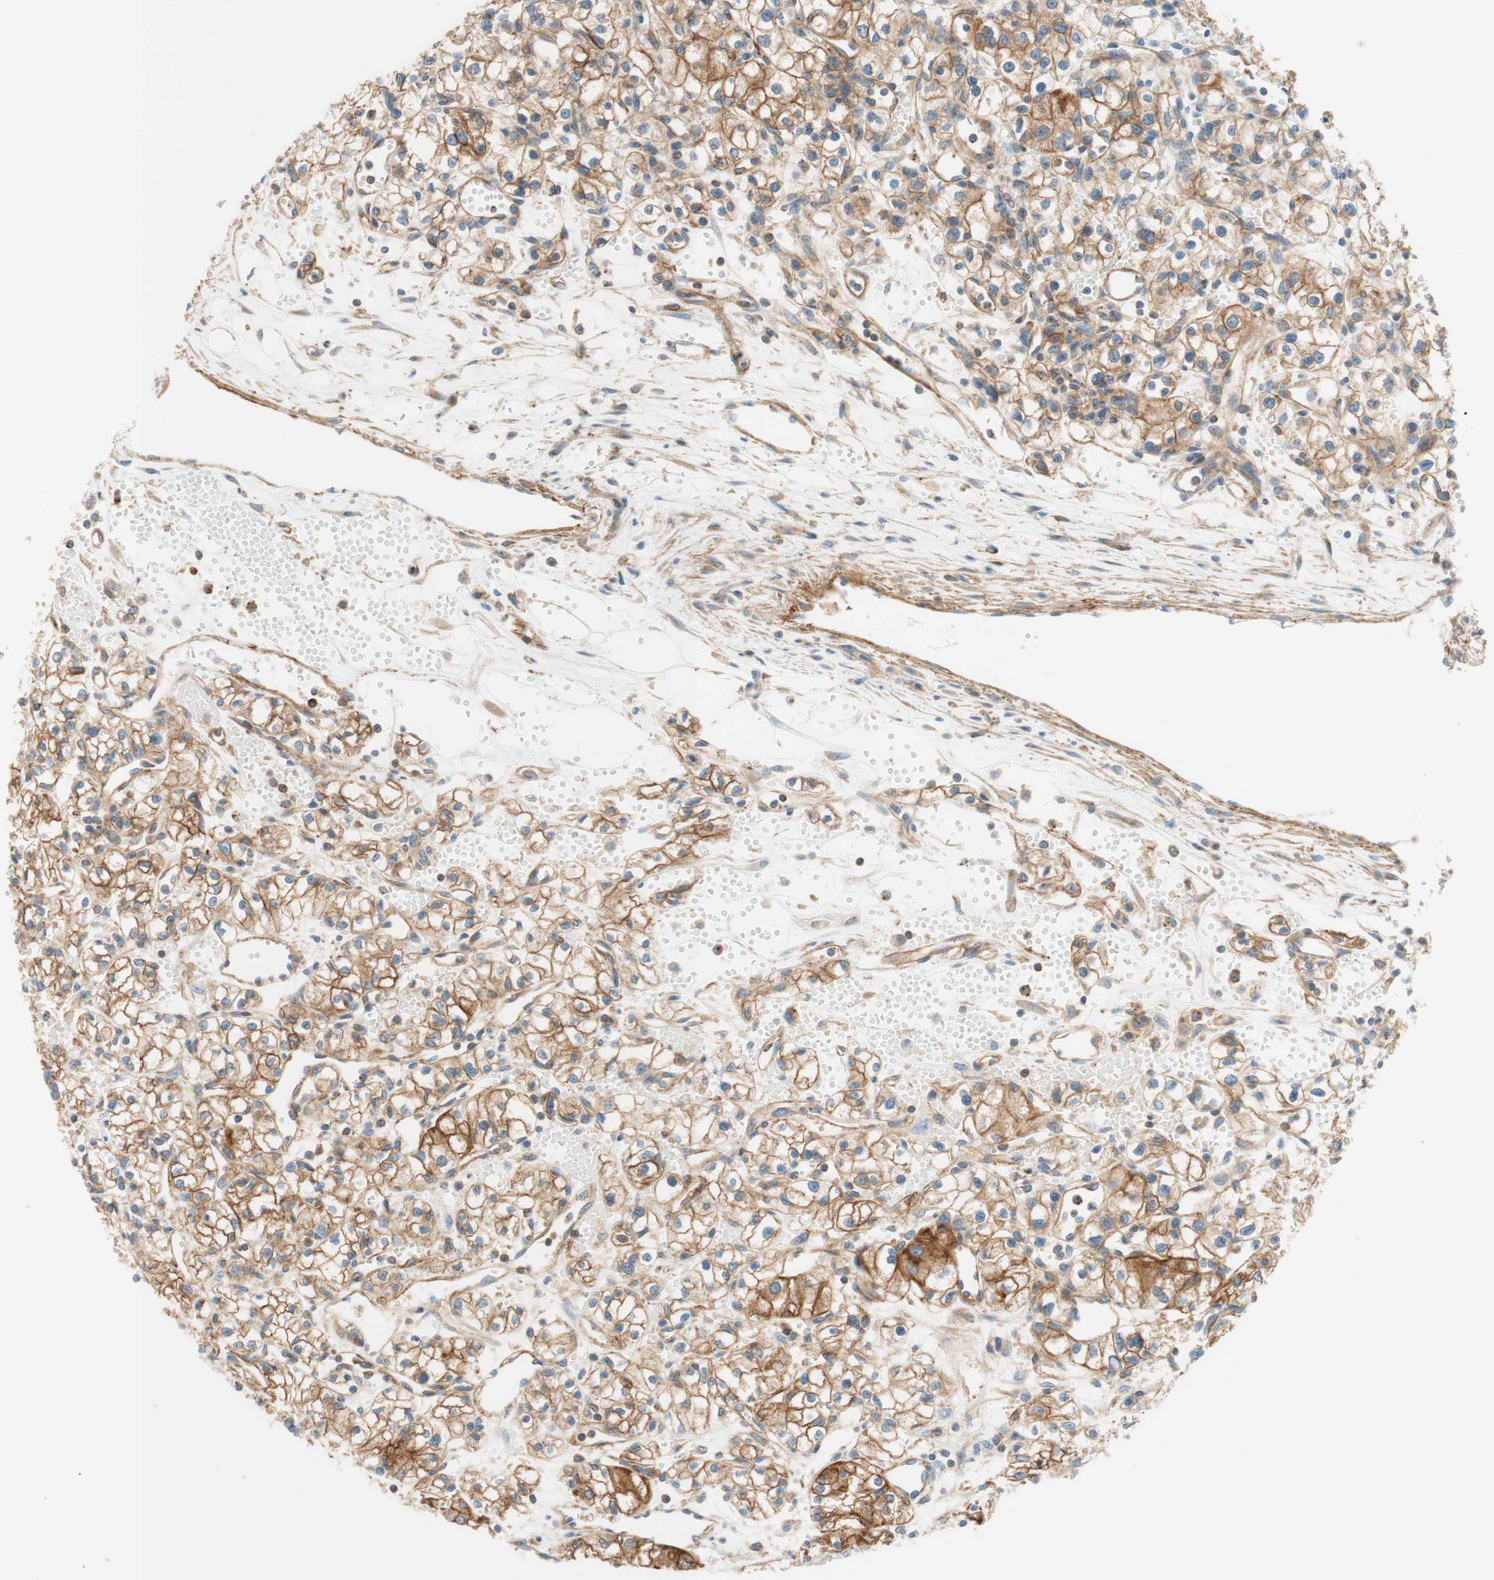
{"staining": {"intensity": "moderate", "quantity": ">75%", "location": "cytoplasmic/membranous"}, "tissue": "renal cancer", "cell_type": "Tumor cells", "image_type": "cancer", "snomed": [{"axis": "morphology", "description": "Normal tissue, NOS"}, {"axis": "morphology", "description": "Adenocarcinoma, NOS"}, {"axis": "topography", "description": "Kidney"}], "caption": "Immunohistochemical staining of adenocarcinoma (renal) displays moderate cytoplasmic/membranous protein expression in approximately >75% of tumor cells.", "gene": "VPS26A", "patient": {"sex": "male", "age": 59}}